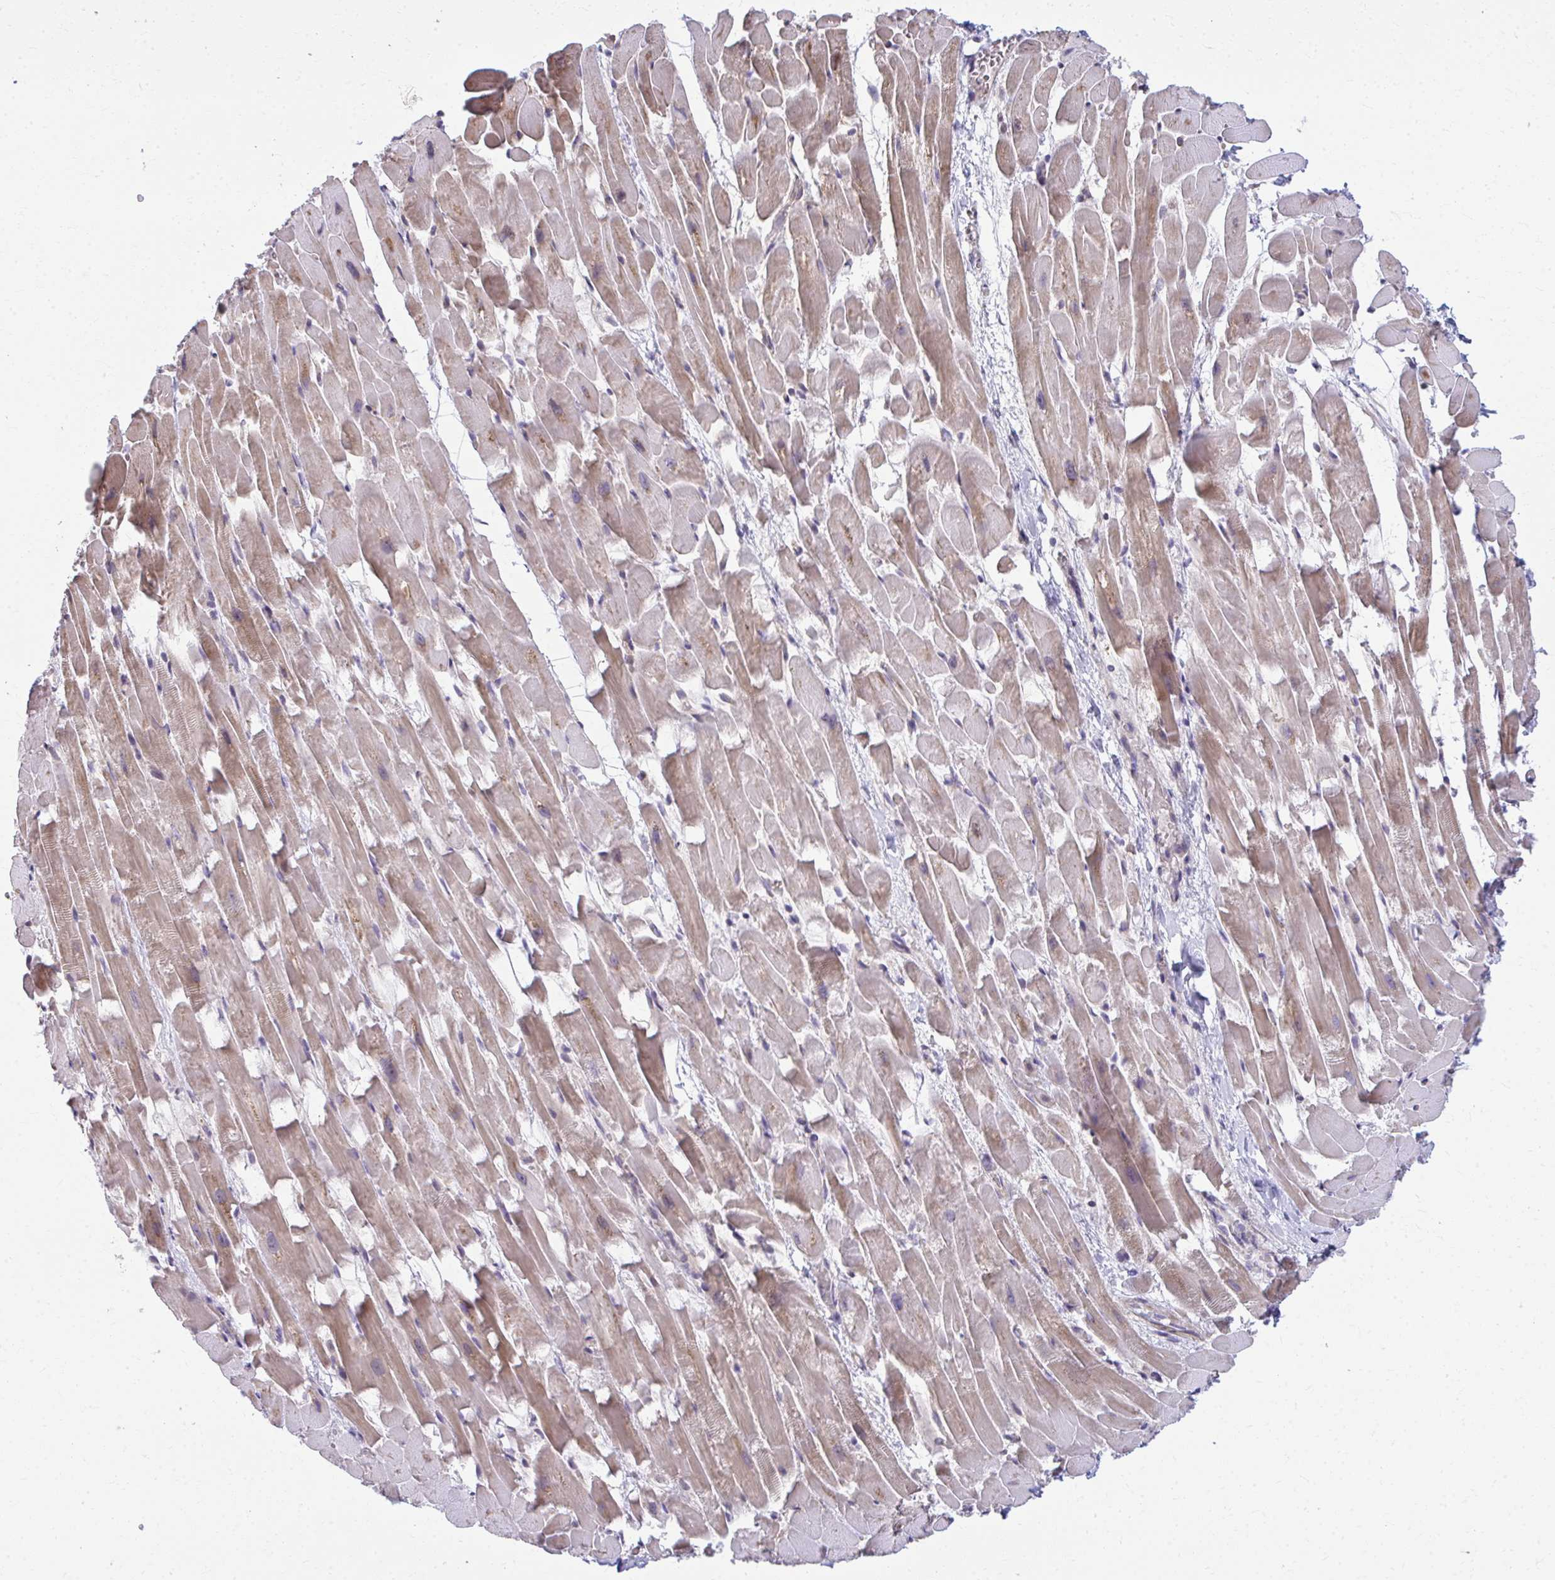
{"staining": {"intensity": "moderate", "quantity": "25%-75%", "location": "cytoplasmic/membranous"}, "tissue": "heart muscle", "cell_type": "Cardiomyocytes", "image_type": "normal", "snomed": [{"axis": "morphology", "description": "Normal tissue, NOS"}, {"axis": "topography", "description": "Heart"}], "caption": "A brown stain shows moderate cytoplasmic/membranous expression of a protein in cardiomyocytes of unremarkable human heart muscle.", "gene": "MAF1", "patient": {"sex": "male", "age": 37}}